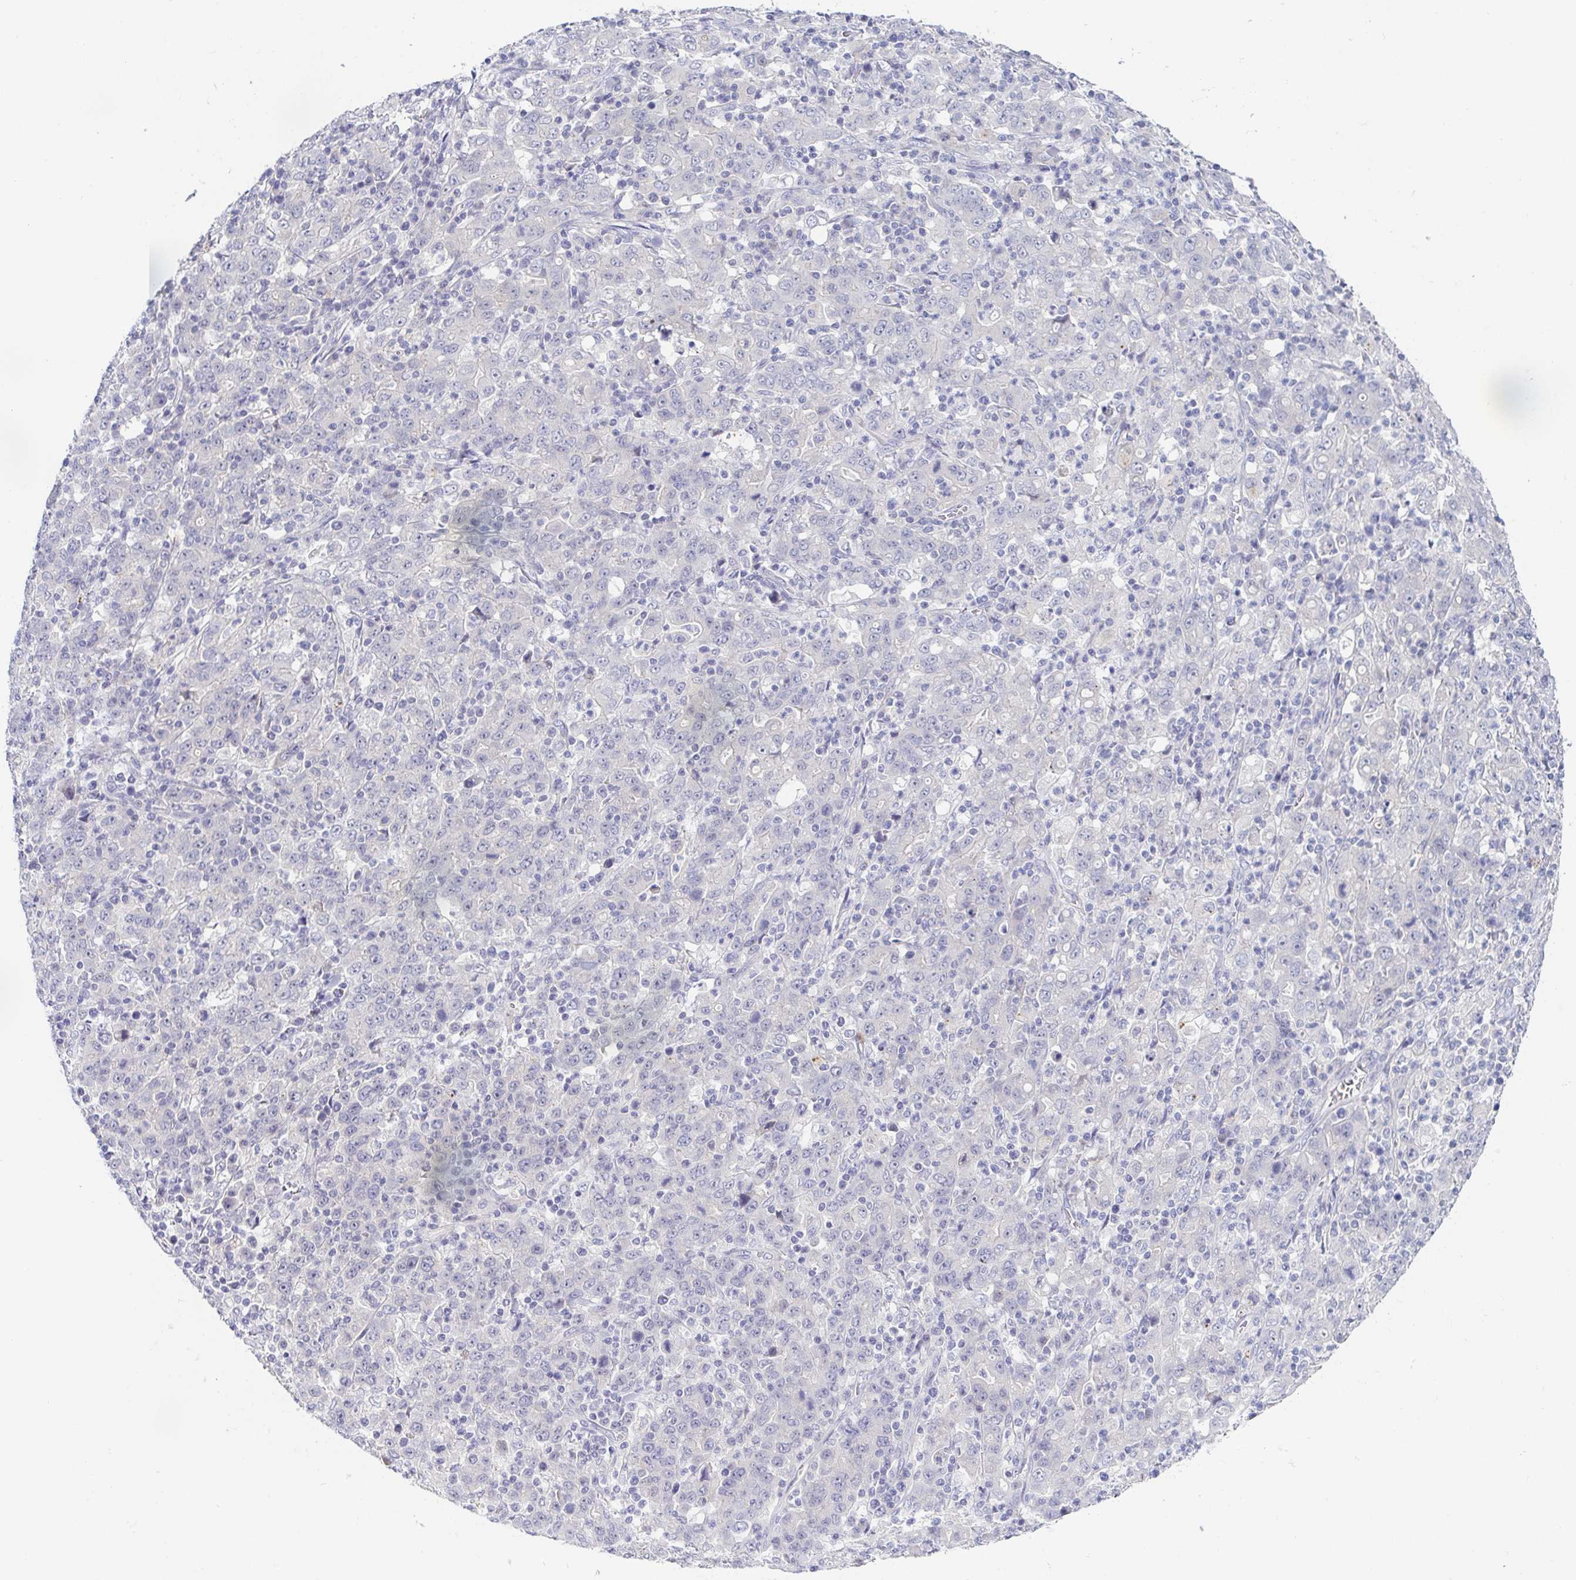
{"staining": {"intensity": "negative", "quantity": "none", "location": "none"}, "tissue": "stomach cancer", "cell_type": "Tumor cells", "image_type": "cancer", "snomed": [{"axis": "morphology", "description": "Adenocarcinoma, NOS"}, {"axis": "topography", "description": "Stomach, upper"}], "caption": "There is no significant expression in tumor cells of adenocarcinoma (stomach).", "gene": "HTR2A", "patient": {"sex": "male", "age": 69}}